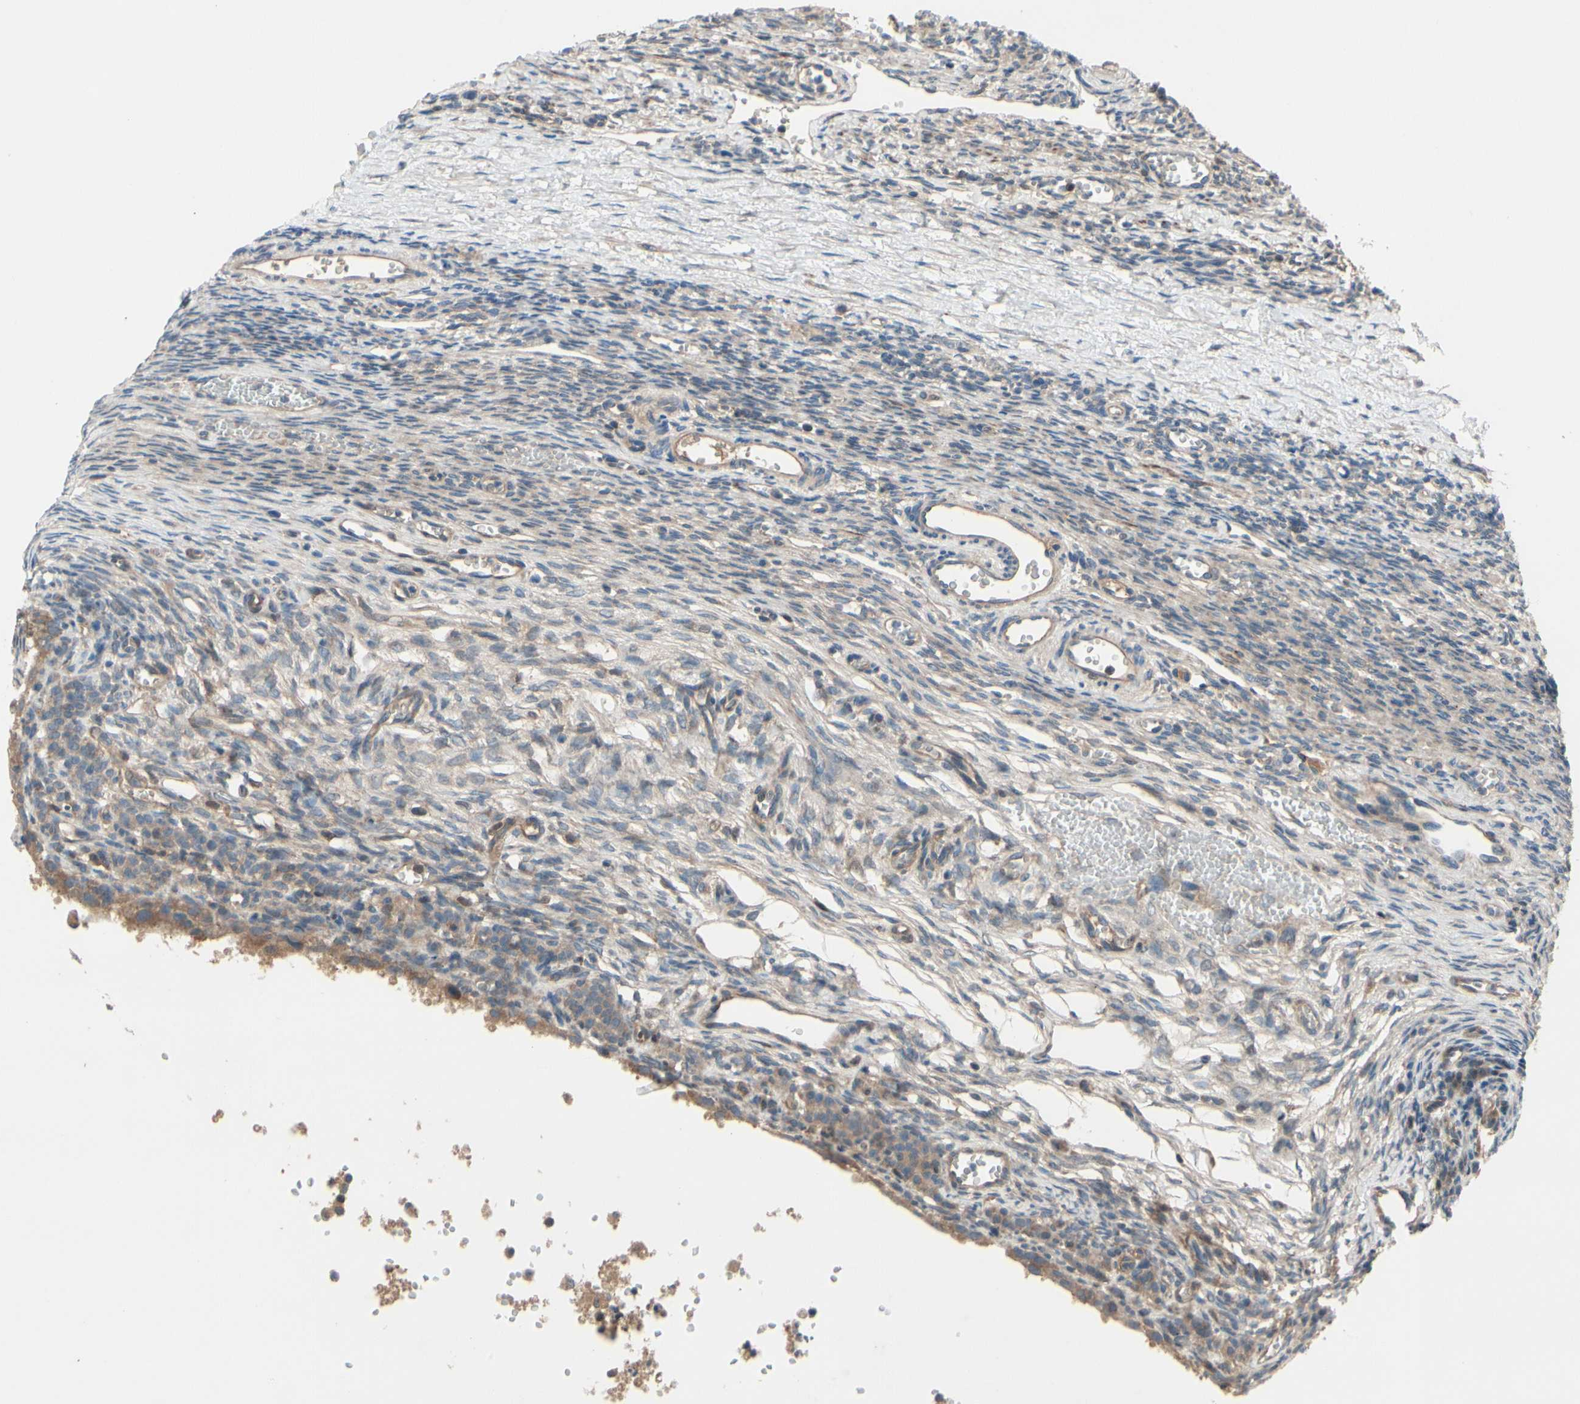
{"staining": {"intensity": "weak", "quantity": "25%-75%", "location": "cytoplasmic/membranous"}, "tissue": "ovary", "cell_type": "Ovarian stroma cells", "image_type": "normal", "snomed": [{"axis": "morphology", "description": "Normal tissue, NOS"}, {"axis": "topography", "description": "Ovary"}], "caption": "Human ovary stained for a protein (brown) reveals weak cytoplasmic/membranous positive positivity in about 25%-75% of ovarian stroma cells.", "gene": "ICAM5", "patient": {"sex": "female", "age": 33}}